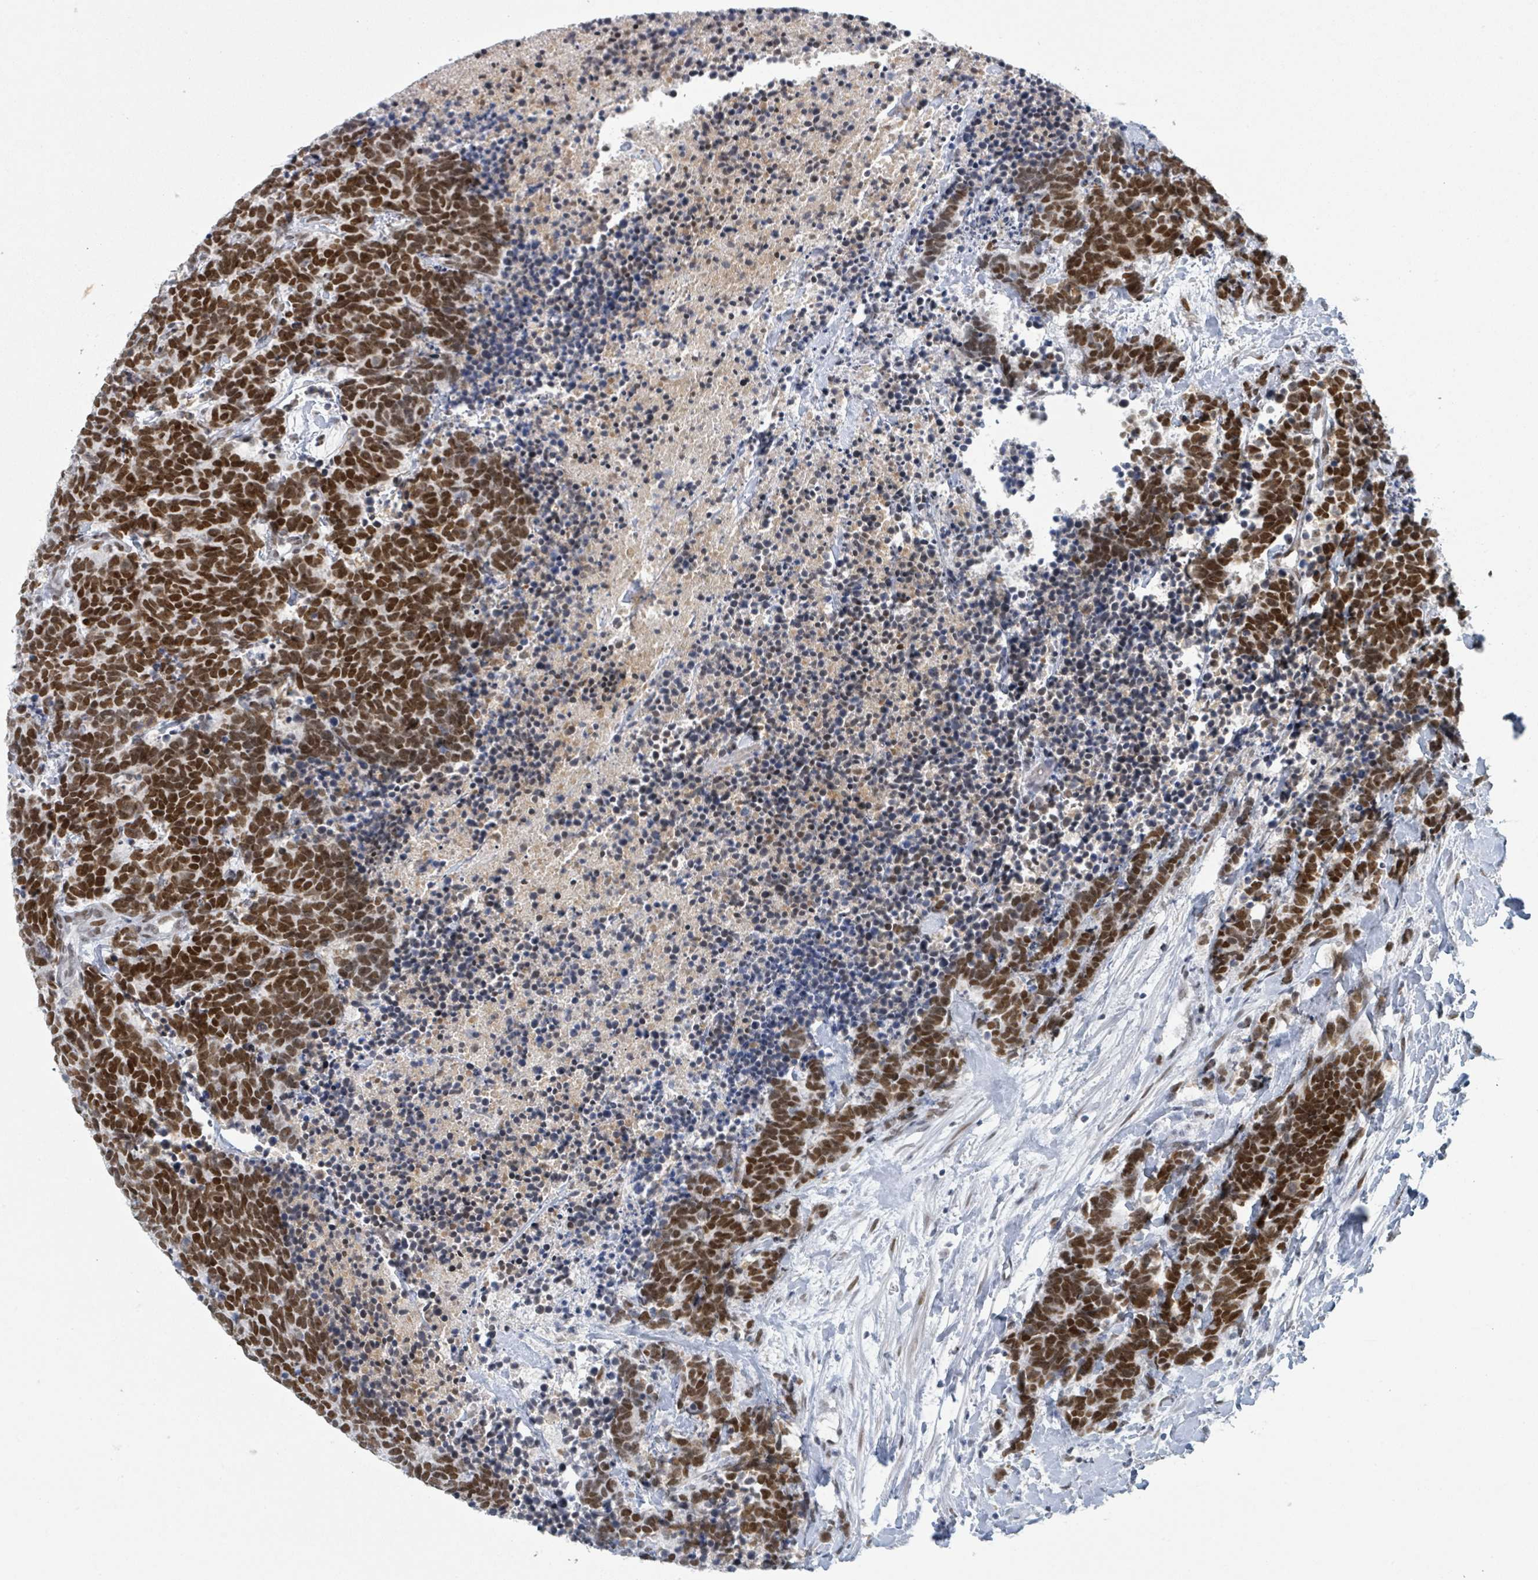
{"staining": {"intensity": "strong", "quantity": ">75%", "location": "nuclear"}, "tissue": "carcinoid", "cell_type": "Tumor cells", "image_type": "cancer", "snomed": [{"axis": "morphology", "description": "Carcinoma, NOS"}, {"axis": "morphology", "description": "Carcinoid, malignant, NOS"}, {"axis": "topography", "description": "Prostate"}], "caption": "Strong nuclear protein staining is identified in about >75% of tumor cells in carcinoid.", "gene": "EHMT2", "patient": {"sex": "male", "age": 57}}